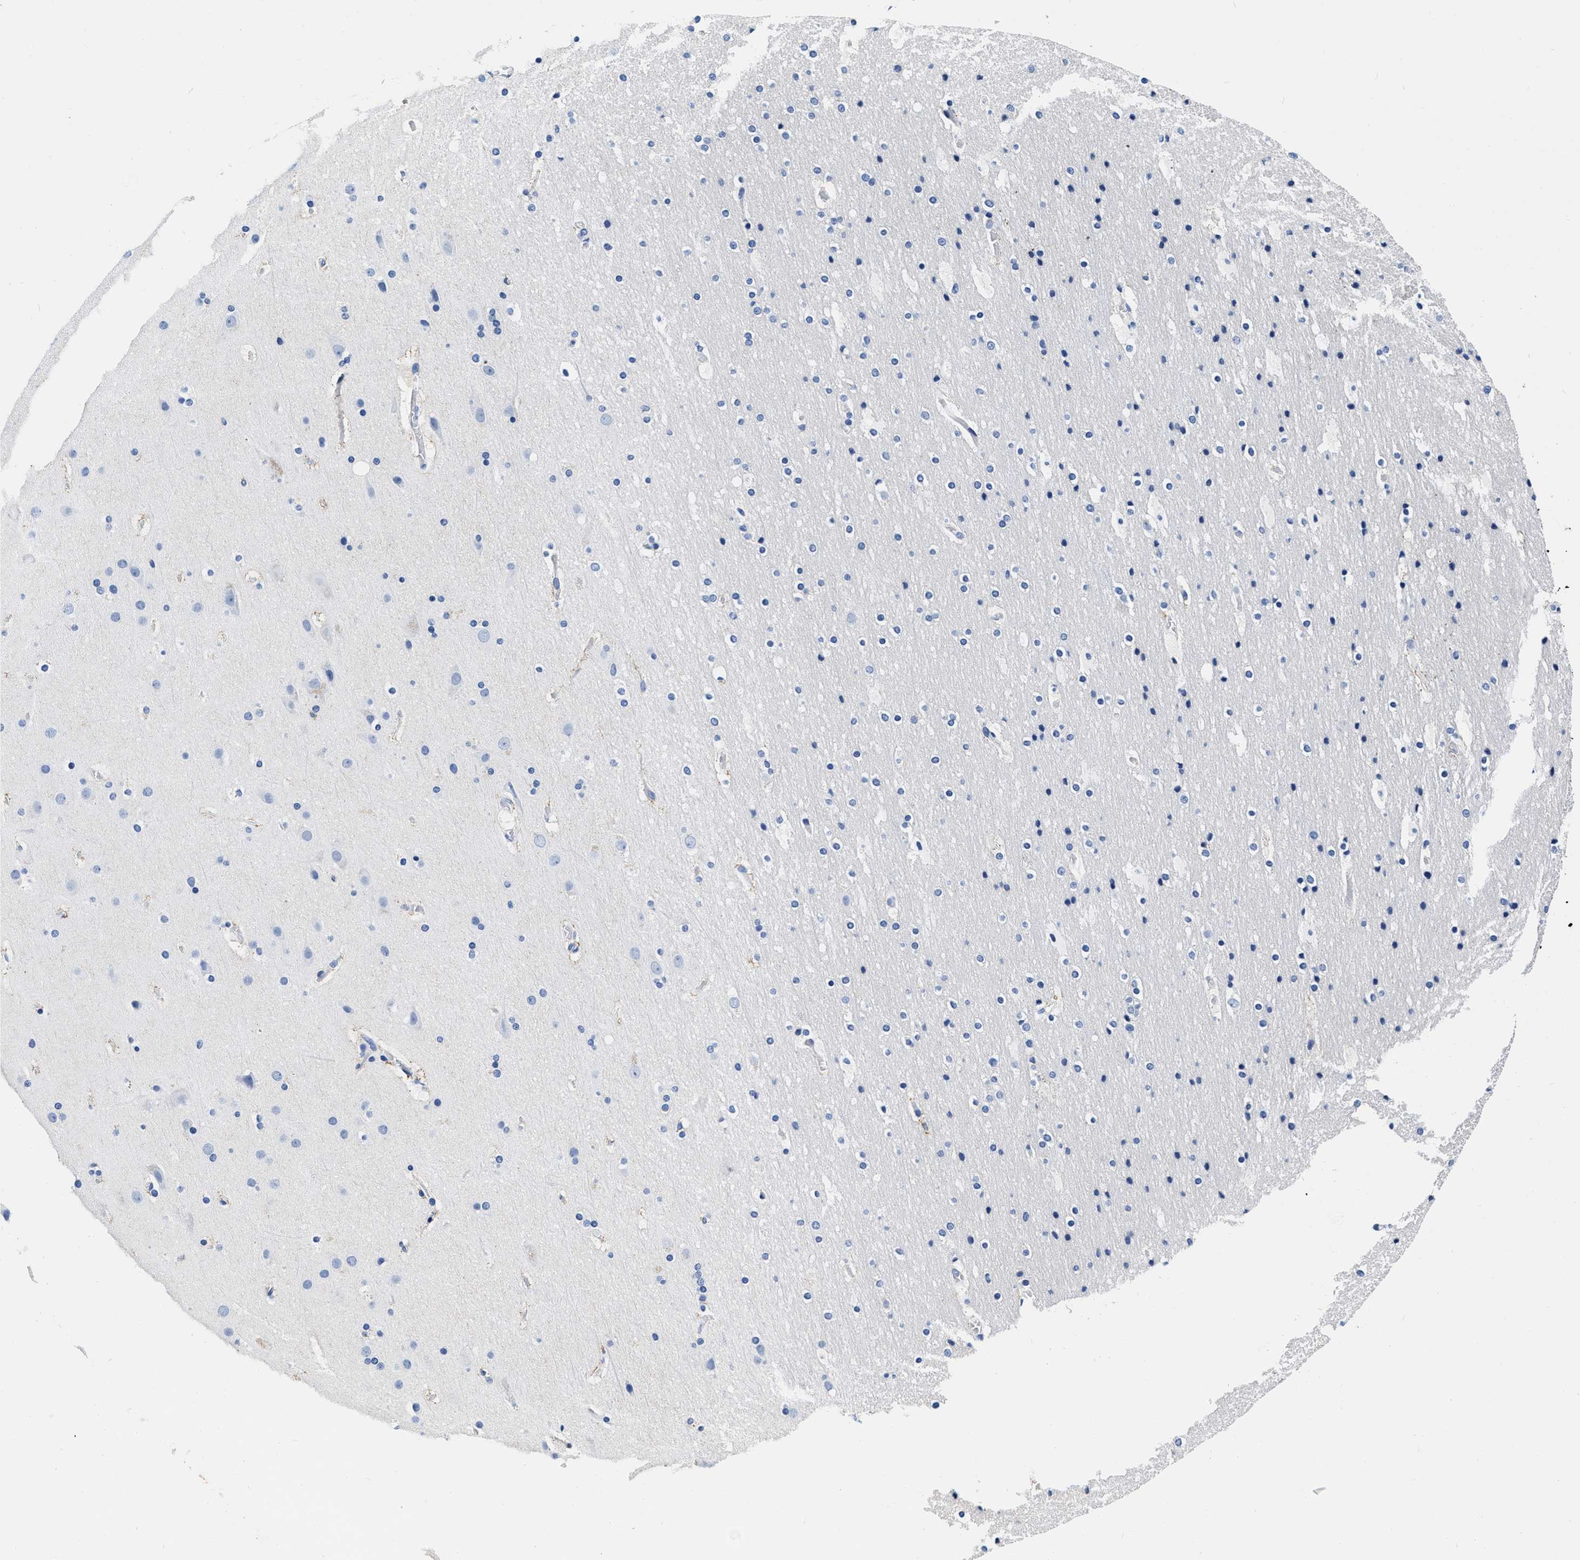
{"staining": {"intensity": "negative", "quantity": "none", "location": "none"}, "tissue": "cerebral cortex", "cell_type": "Endothelial cells", "image_type": "normal", "snomed": [{"axis": "morphology", "description": "Normal tissue, NOS"}, {"axis": "topography", "description": "Cerebral cortex"}], "caption": "High magnification brightfield microscopy of unremarkable cerebral cortex stained with DAB (3,3'-diaminobenzidine) (brown) and counterstained with hematoxylin (blue): endothelial cells show no significant positivity. (DAB (3,3'-diaminobenzidine) IHC with hematoxylin counter stain).", "gene": "CER1", "patient": {"sex": "male", "age": 57}}